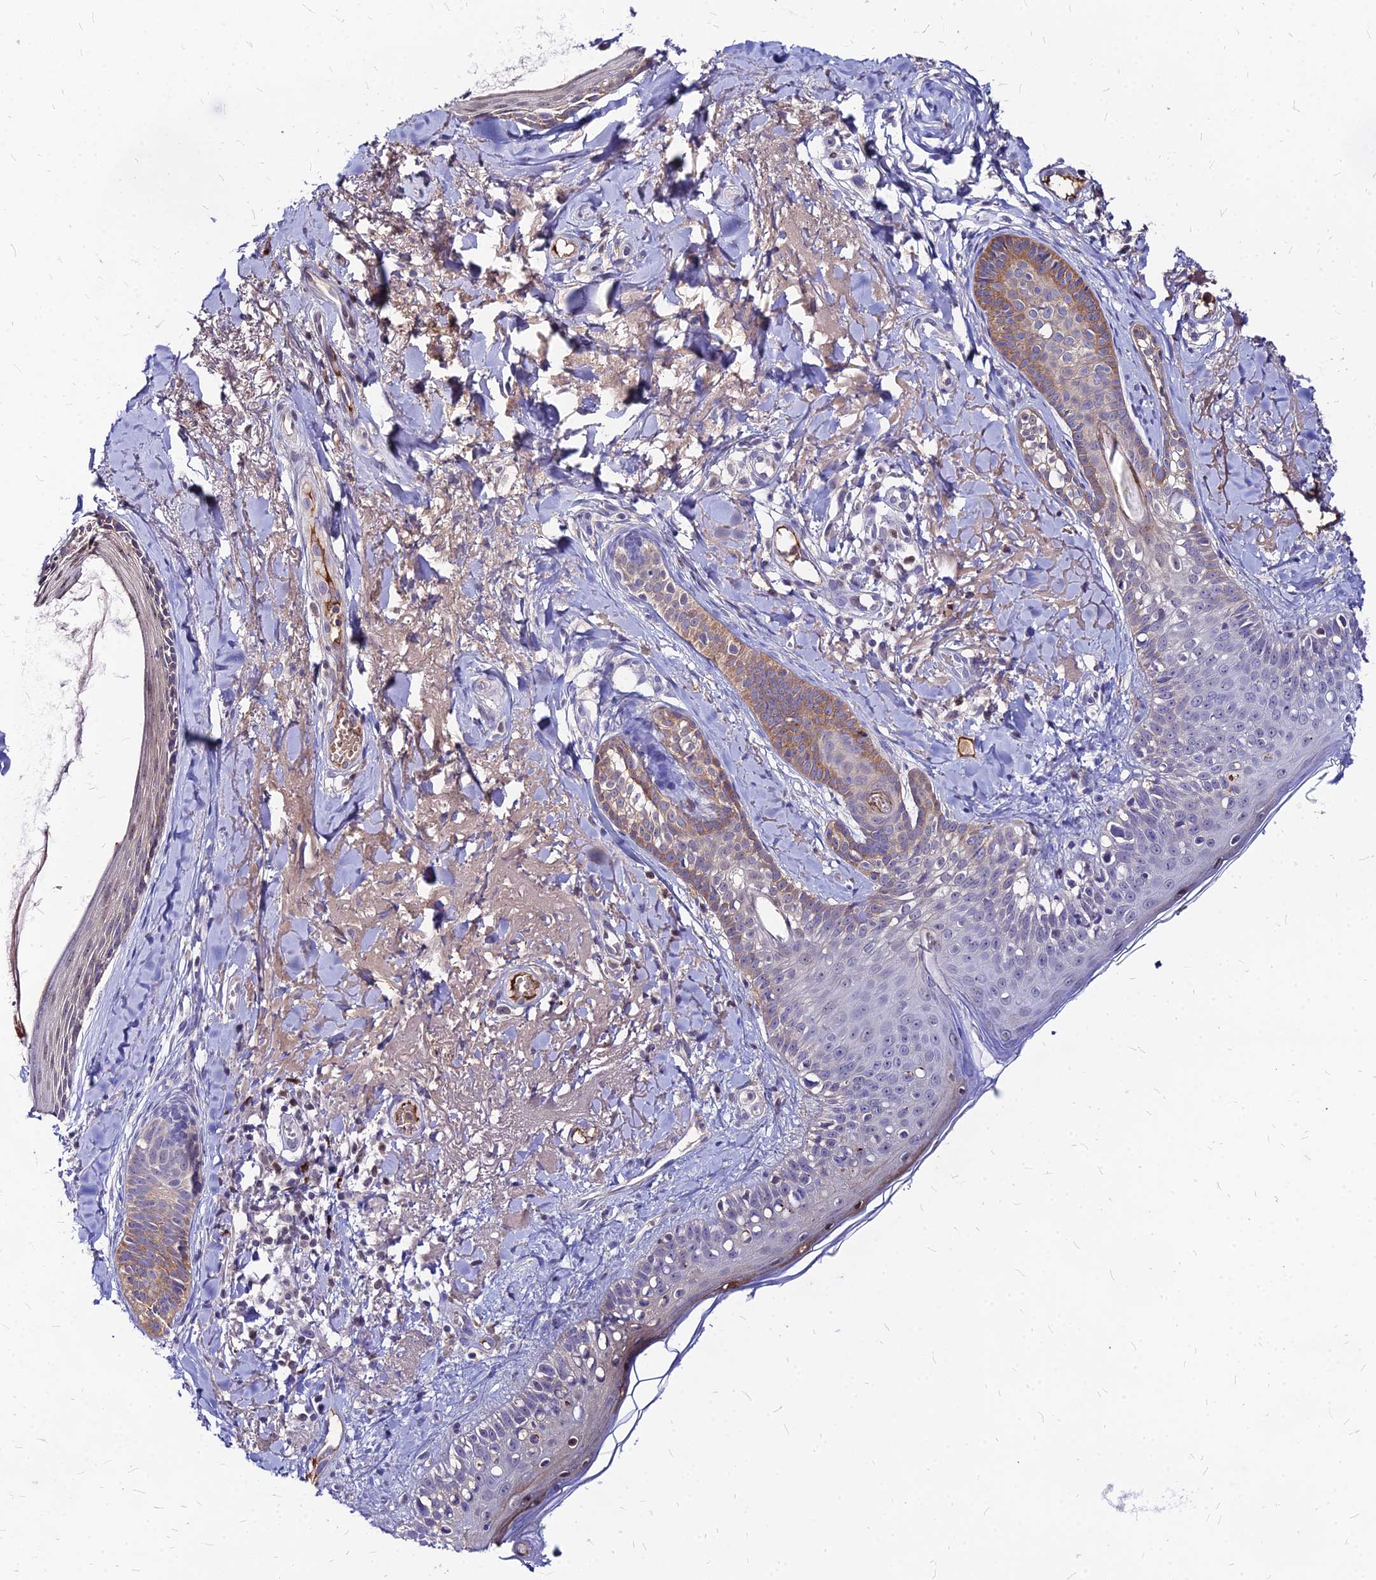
{"staining": {"intensity": "weak", "quantity": "25%-75%", "location": "cytoplasmic/membranous"}, "tissue": "skin cancer", "cell_type": "Tumor cells", "image_type": "cancer", "snomed": [{"axis": "morphology", "description": "Basal cell carcinoma"}, {"axis": "topography", "description": "Skin"}], "caption": "High-magnification brightfield microscopy of skin cancer (basal cell carcinoma) stained with DAB (brown) and counterstained with hematoxylin (blue). tumor cells exhibit weak cytoplasmic/membranous expression is appreciated in about25%-75% of cells.", "gene": "ACSM6", "patient": {"sex": "female", "age": 76}}